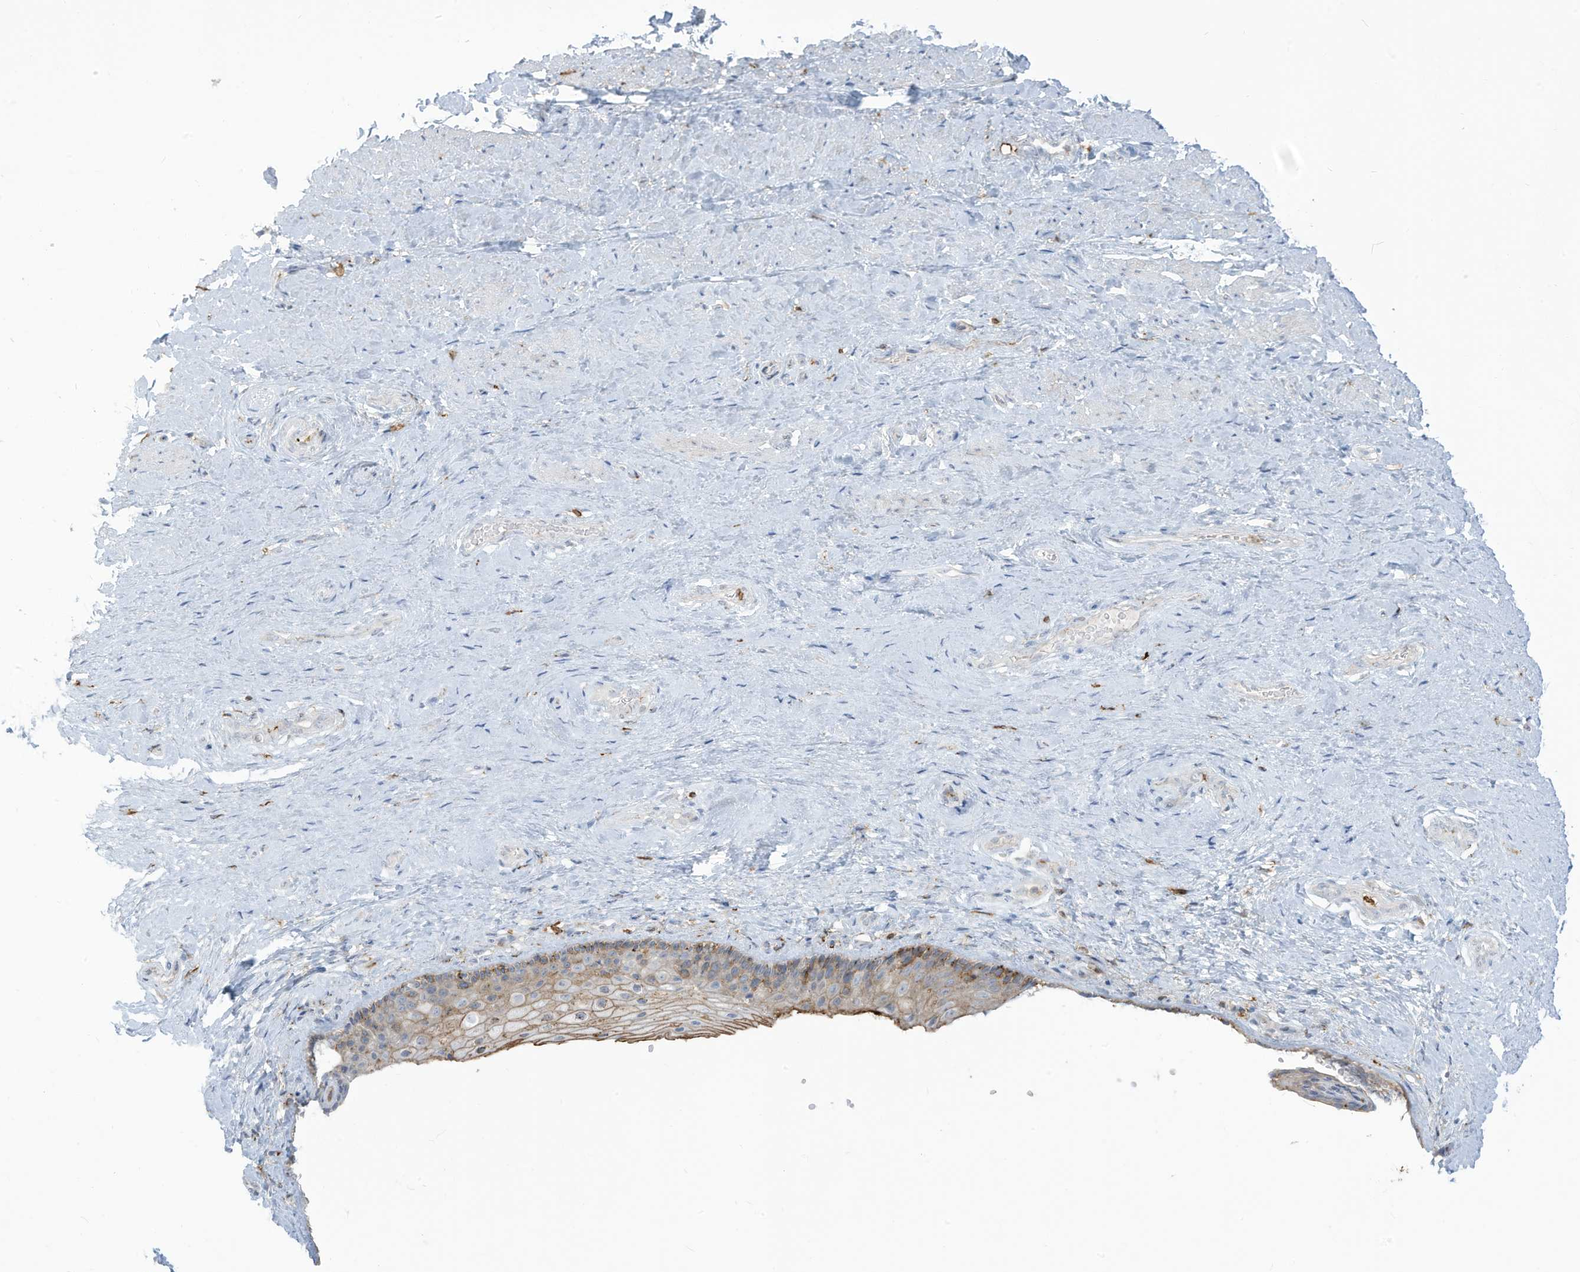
{"staining": {"intensity": "moderate", "quantity": "<25%", "location": "cytoplasmic/membranous"}, "tissue": "vagina", "cell_type": "Squamous epithelial cells", "image_type": "normal", "snomed": [{"axis": "morphology", "description": "Normal tissue, NOS"}, {"axis": "topography", "description": "Vagina"}], "caption": "Immunohistochemistry (IHC) of normal vagina demonstrates low levels of moderate cytoplasmic/membranous staining in about <25% of squamous epithelial cells.", "gene": "NOTO", "patient": {"sex": "female", "age": 46}}